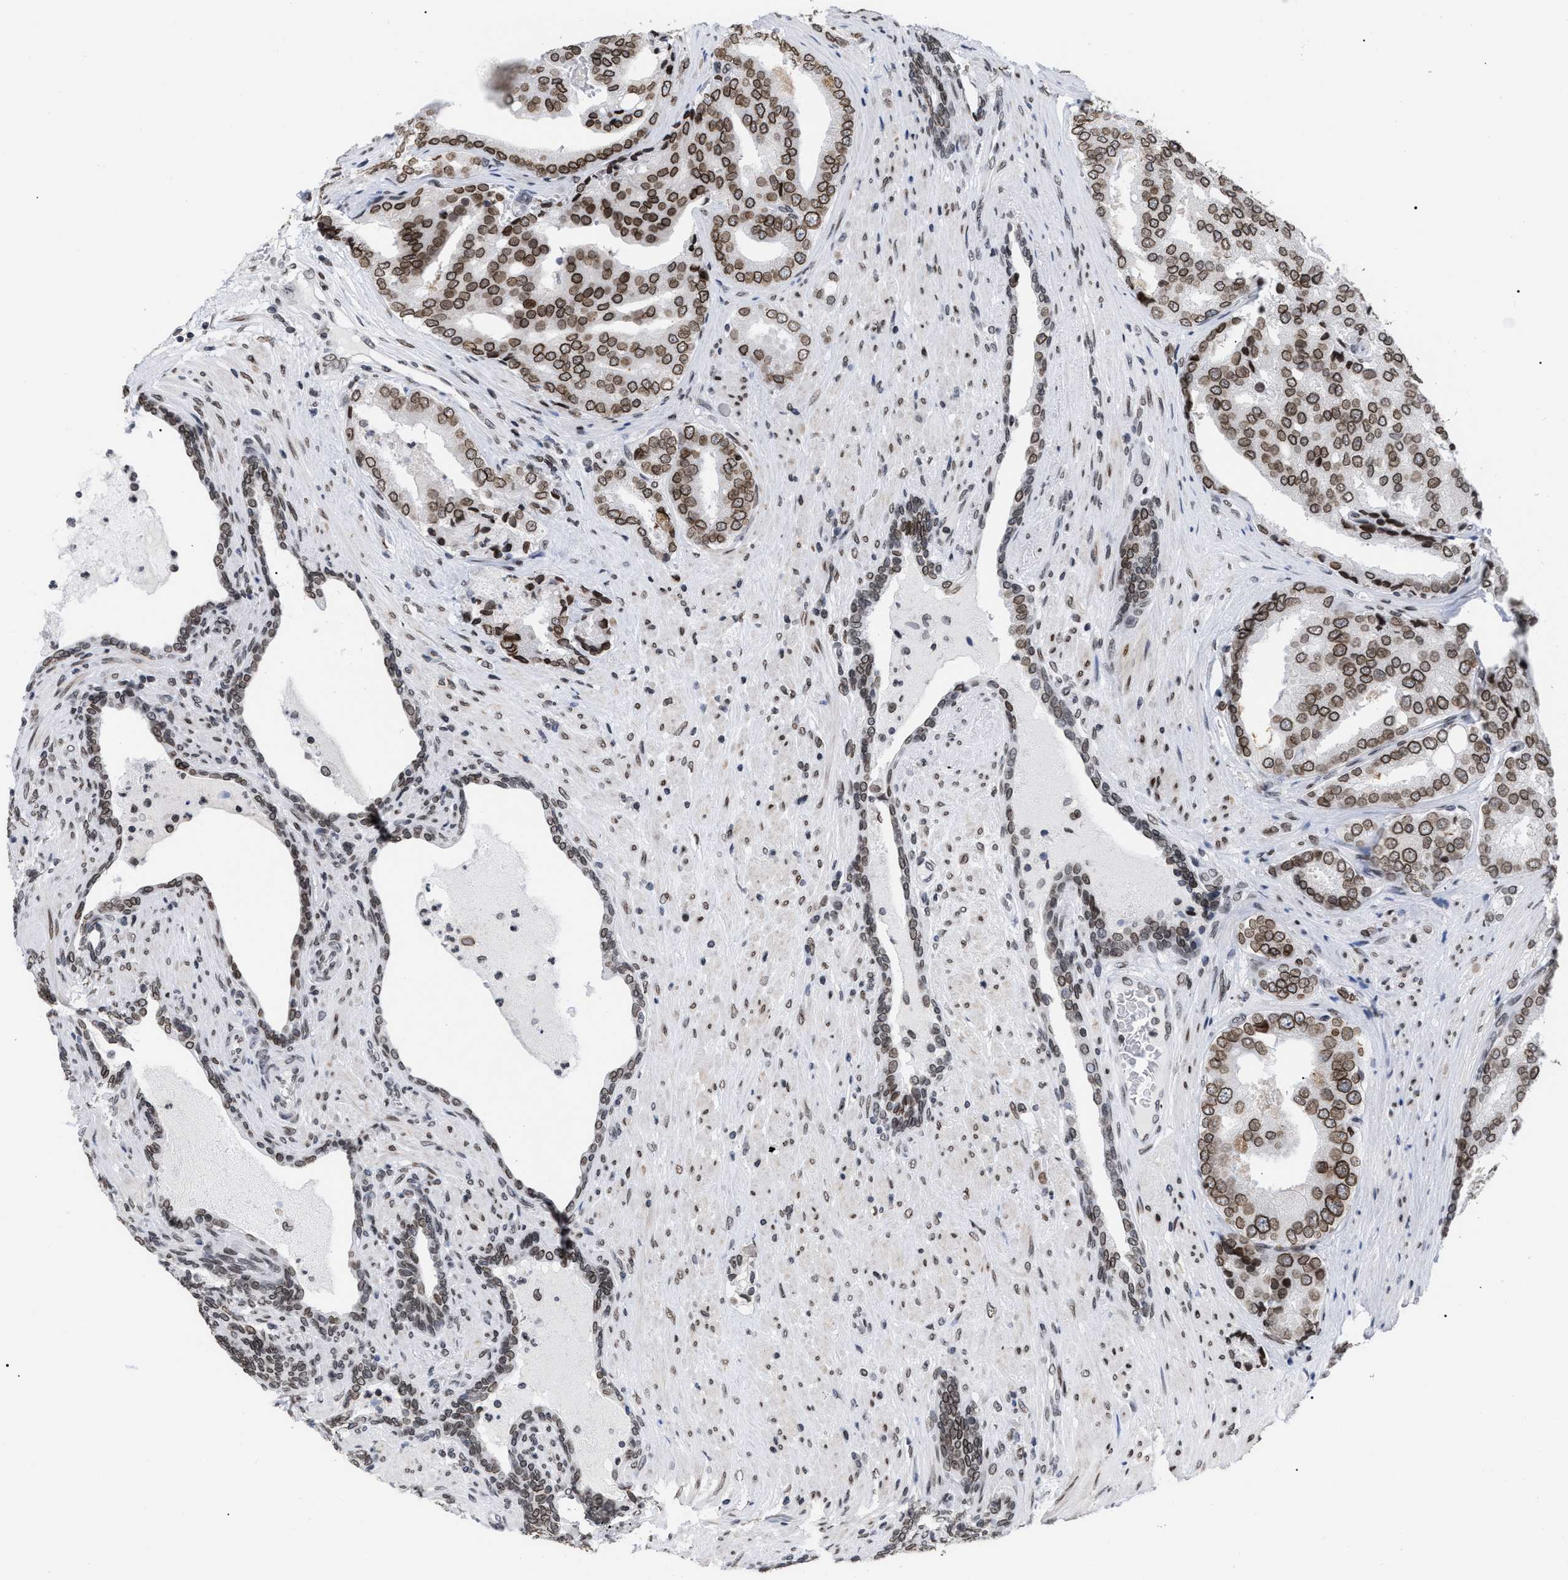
{"staining": {"intensity": "moderate", "quantity": ">75%", "location": "cytoplasmic/membranous,nuclear"}, "tissue": "prostate cancer", "cell_type": "Tumor cells", "image_type": "cancer", "snomed": [{"axis": "morphology", "description": "Adenocarcinoma, High grade"}, {"axis": "topography", "description": "Prostate"}], "caption": "Immunohistochemical staining of human prostate high-grade adenocarcinoma demonstrates medium levels of moderate cytoplasmic/membranous and nuclear protein expression in approximately >75% of tumor cells.", "gene": "TPR", "patient": {"sex": "male", "age": 50}}